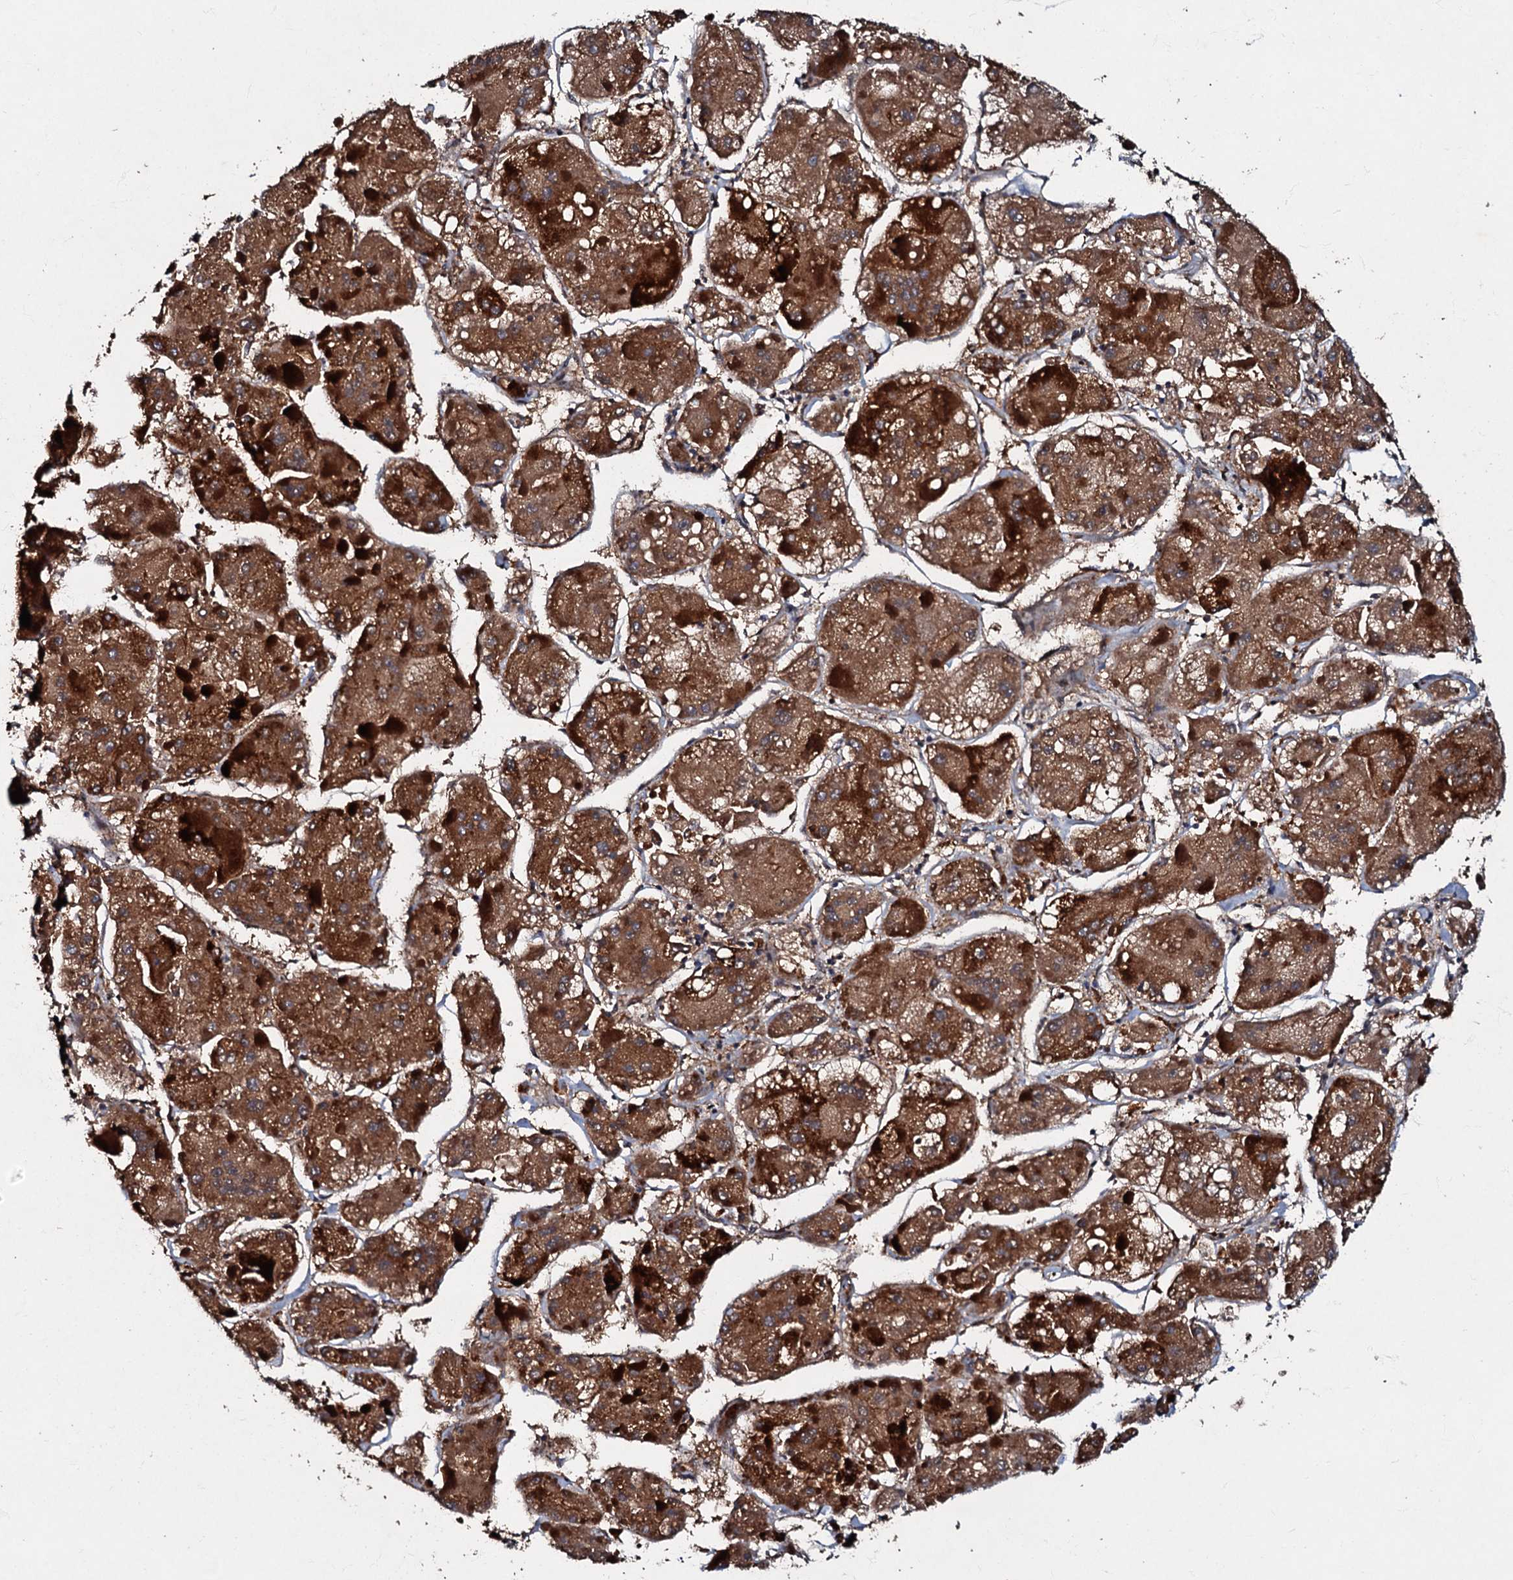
{"staining": {"intensity": "strong", "quantity": ">75%", "location": "cytoplasmic/membranous"}, "tissue": "liver cancer", "cell_type": "Tumor cells", "image_type": "cancer", "snomed": [{"axis": "morphology", "description": "Carcinoma, Hepatocellular, NOS"}, {"axis": "topography", "description": "Liver"}], "caption": "Immunohistochemical staining of liver cancer (hepatocellular carcinoma) exhibits high levels of strong cytoplasmic/membranous protein positivity in about >75% of tumor cells.", "gene": "MANSC4", "patient": {"sex": "female", "age": 73}}